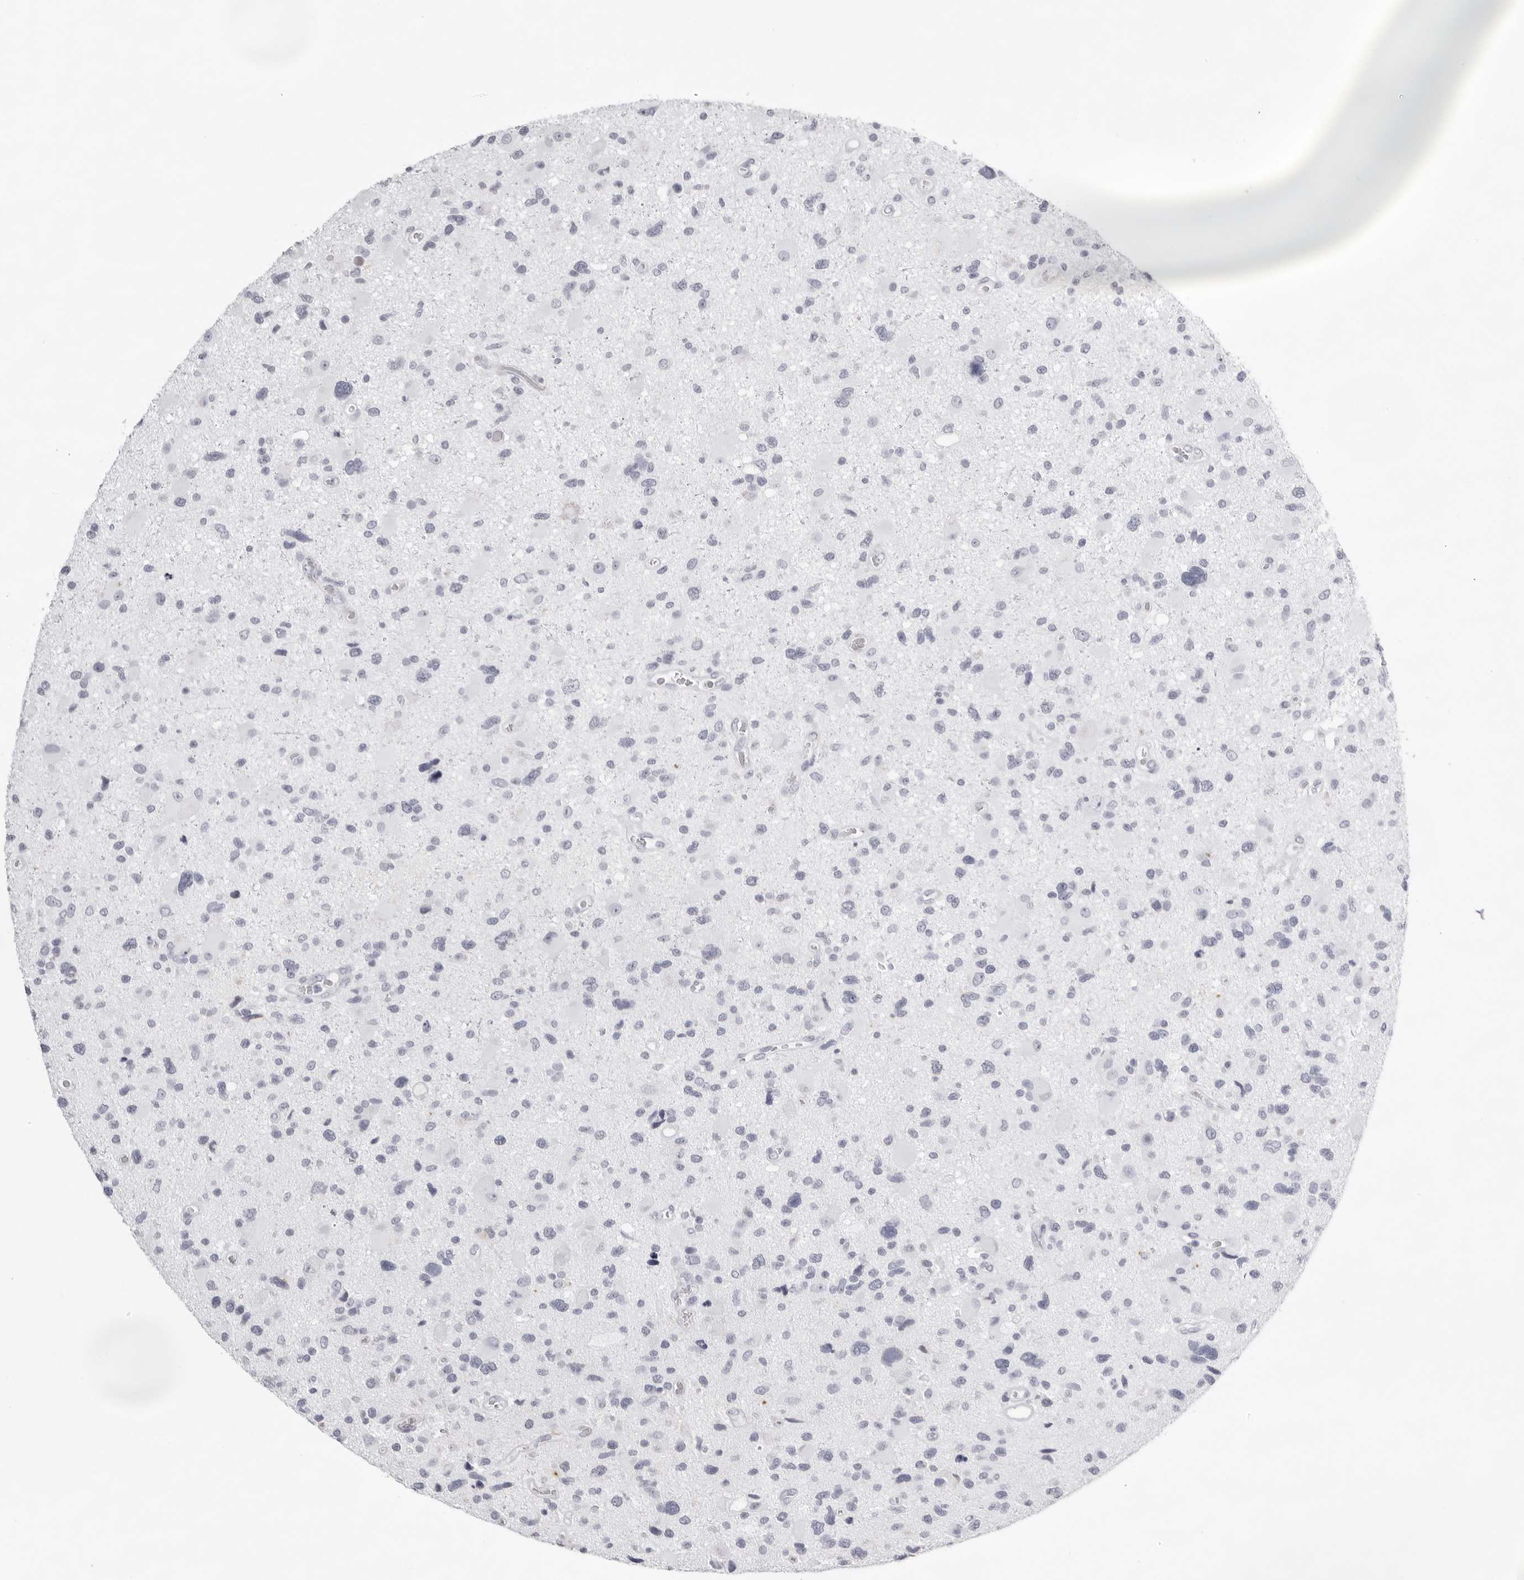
{"staining": {"intensity": "negative", "quantity": "none", "location": "none"}, "tissue": "glioma", "cell_type": "Tumor cells", "image_type": "cancer", "snomed": [{"axis": "morphology", "description": "Glioma, malignant, High grade"}, {"axis": "topography", "description": "Brain"}], "caption": "Tumor cells show no significant protein expression in glioma. The staining was performed using DAB to visualize the protein expression in brown, while the nuclei were stained in blue with hematoxylin (Magnification: 20x).", "gene": "TMOD4", "patient": {"sex": "male", "age": 33}}